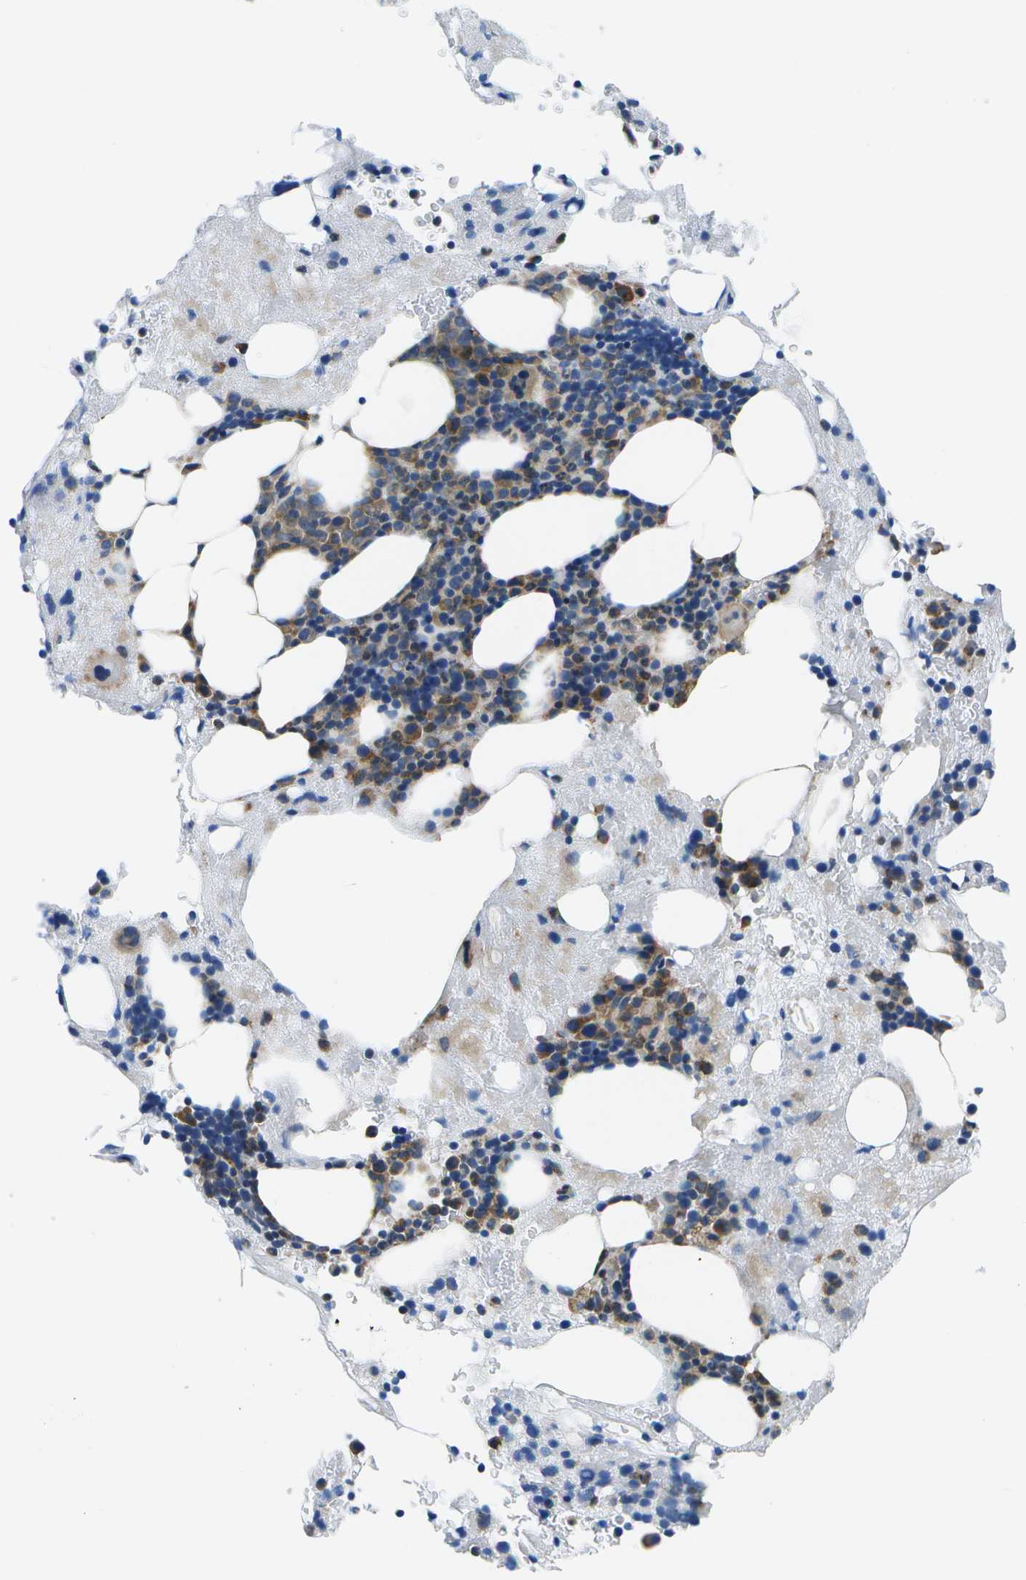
{"staining": {"intensity": "moderate", "quantity": "25%-75%", "location": "cytoplasmic/membranous"}, "tissue": "bone marrow", "cell_type": "Hematopoietic cells", "image_type": "normal", "snomed": [{"axis": "morphology", "description": "Normal tissue, NOS"}, {"axis": "morphology", "description": "Inflammation, NOS"}, {"axis": "topography", "description": "Bone marrow"}], "caption": "Immunohistochemistry (IHC) staining of unremarkable bone marrow, which reveals medium levels of moderate cytoplasmic/membranous staining in about 25%-75% of hematopoietic cells indicating moderate cytoplasmic/membranous protein staining. The staining was performed using DAB (brown) for protein detection and nuclei were counterstained in hematoxylin (blue).", "gene": "GDF5", "patient": {"sex": "female", "age": 78}}